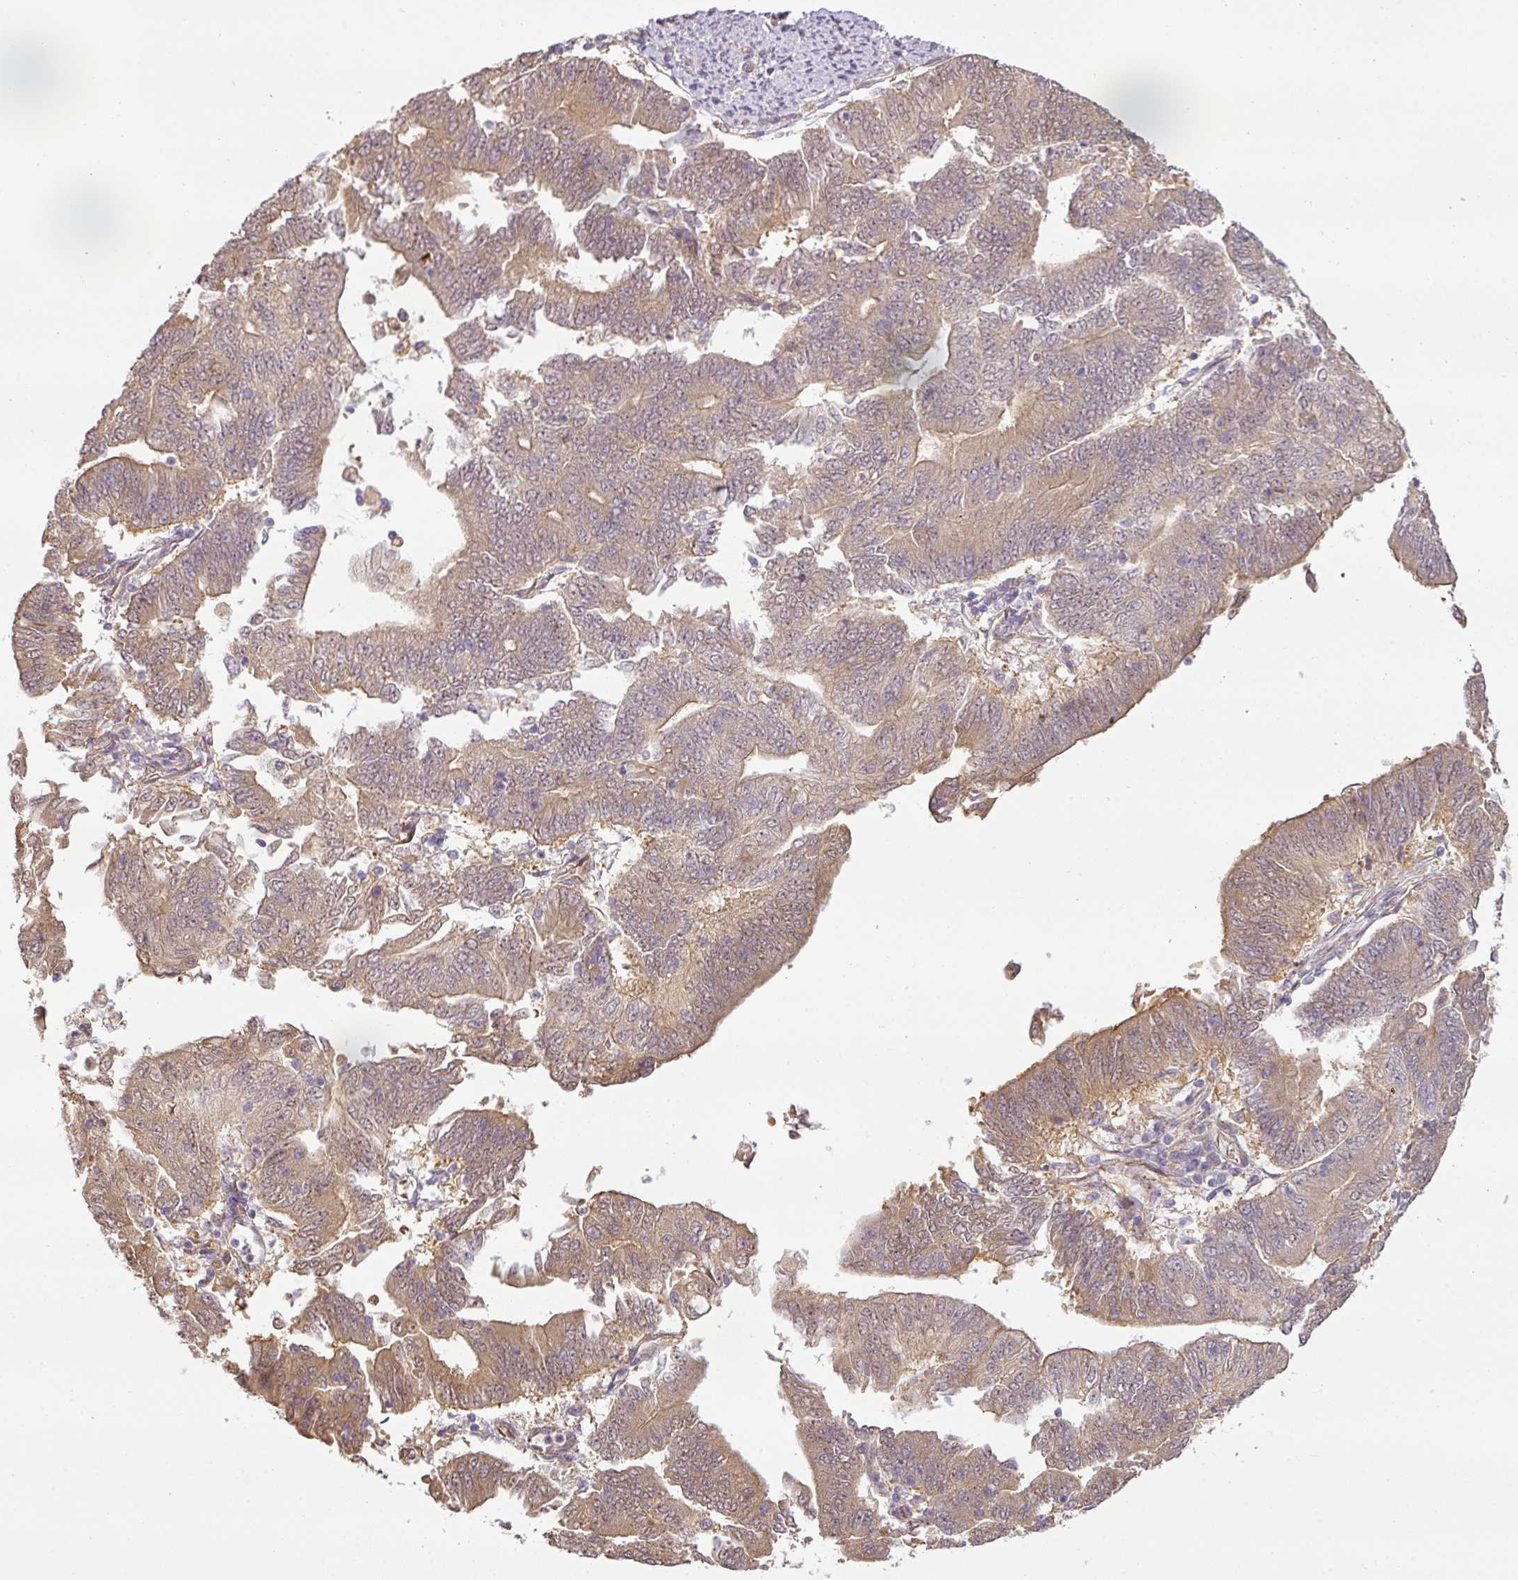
{"staining": {"intensity": "weak", "quantity": "25%-75%", "location": "cytoplasmic/membranous"}, "tissue": "endometrial cancer", "cell_type": "Tumor cells", "image_type": "cancer", "snomed": [{"axis": "morphology", "description": "Adenocarcinoma, NOS"}, {"axis": "topography", "description": "Endometrium"}], "caption": "Protein staining exhibits weak cytoplasmic/membranous expression in approximately 25%-75% of tumor cells in adenocarcinoma (endometrial).", "gene": "ANKRD18A", "patient": {"sex": "female", "age": 70}}